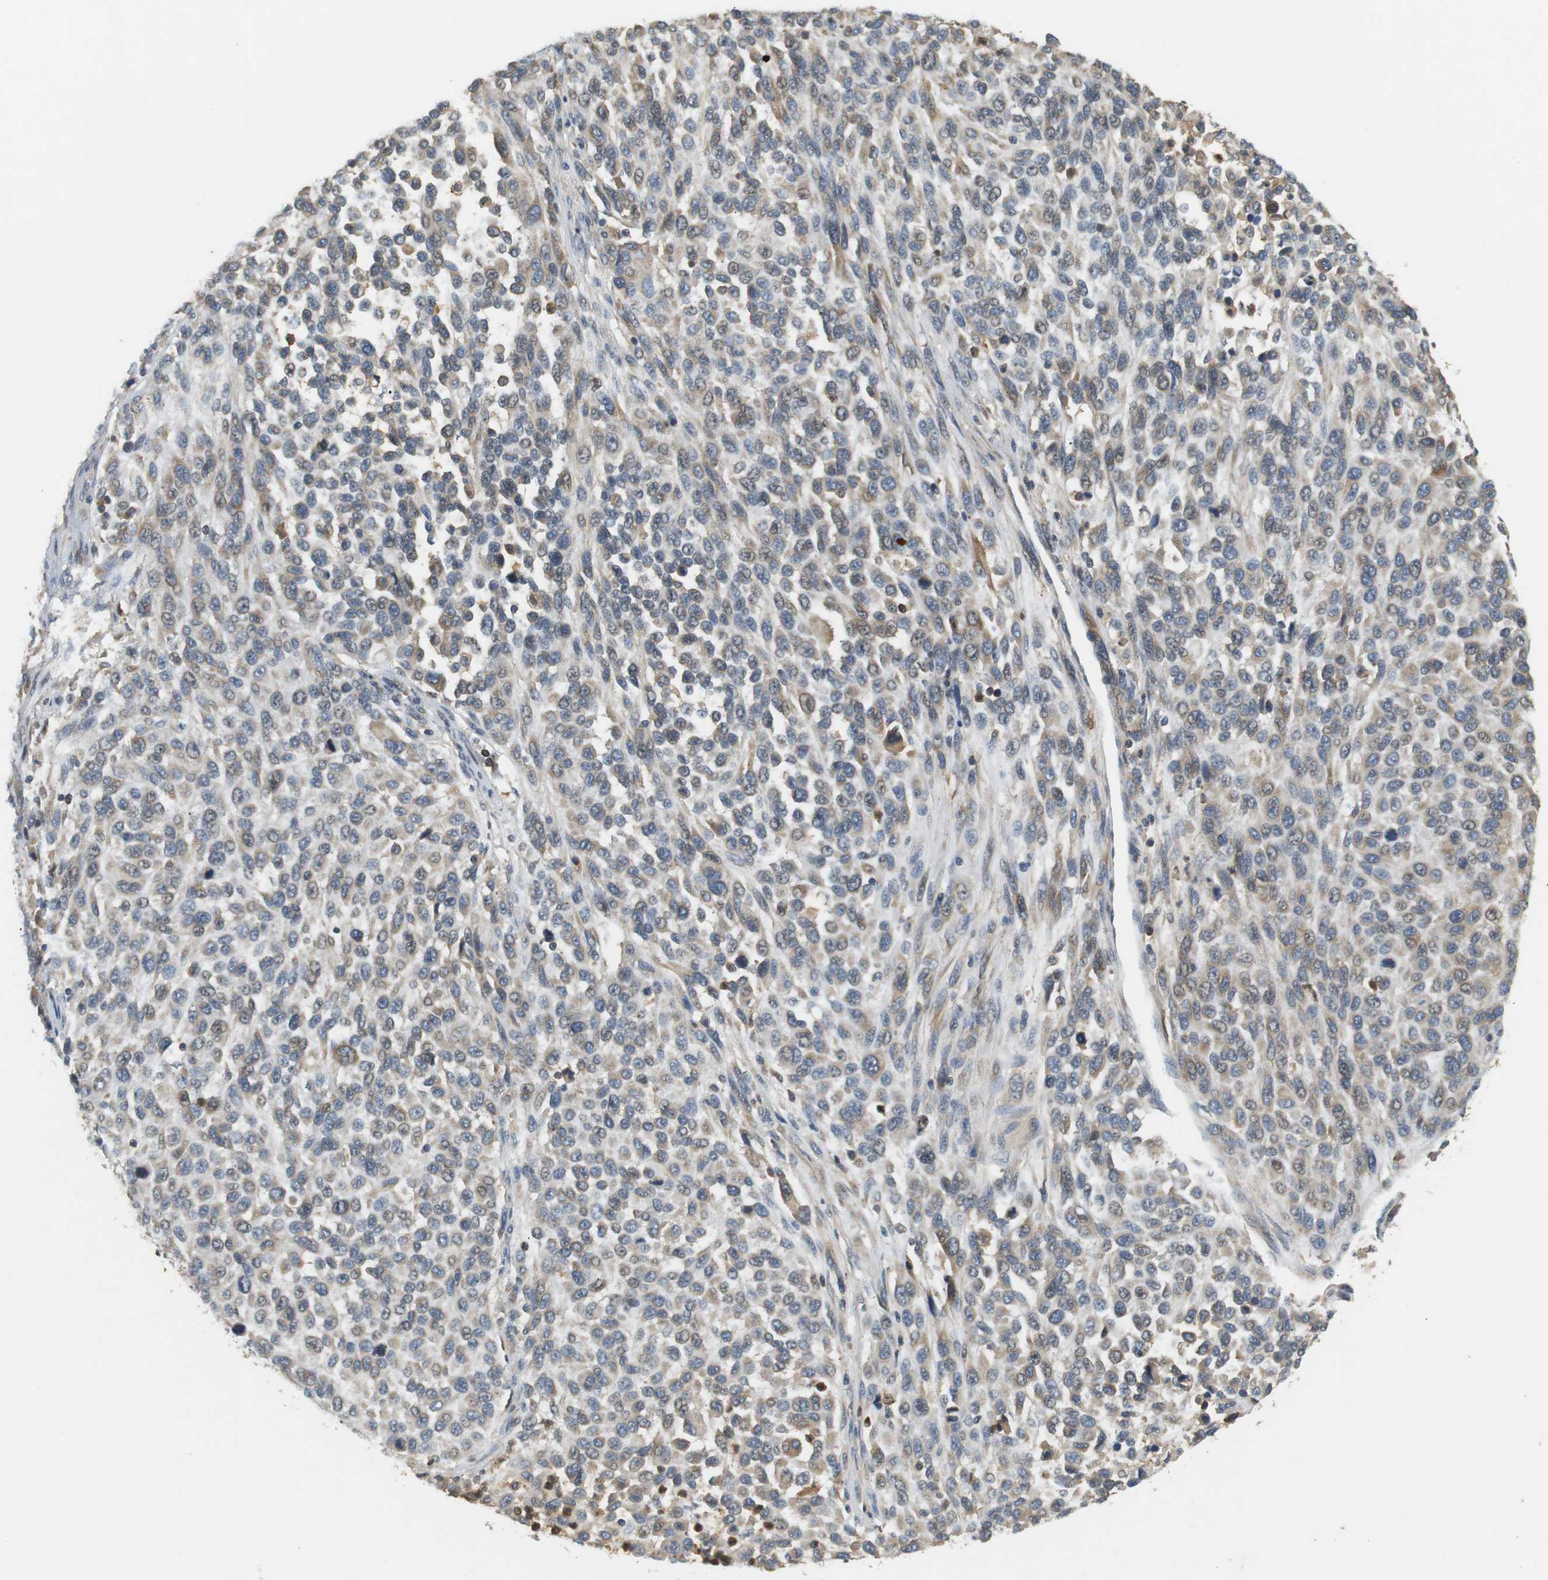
{"staining": {"intensity": "moderate", "quantity": ">75%", "location": "cytoplasmic/membranous"}, "tissue": "melanoma", "cell_type": "Tumor cells", "image_type": "cancer", "snomed": [{"axis": "morphology", "description": "Malignant melanoma, Metastatic site"}, {"axis": "topography", "description": "Lymph node"}], "caption": "Melanoma stained with a protein marker displays moderate staining in tumor cells.", "gene": "P2RY1", "patient": {"sex": "male", "age": 61}}